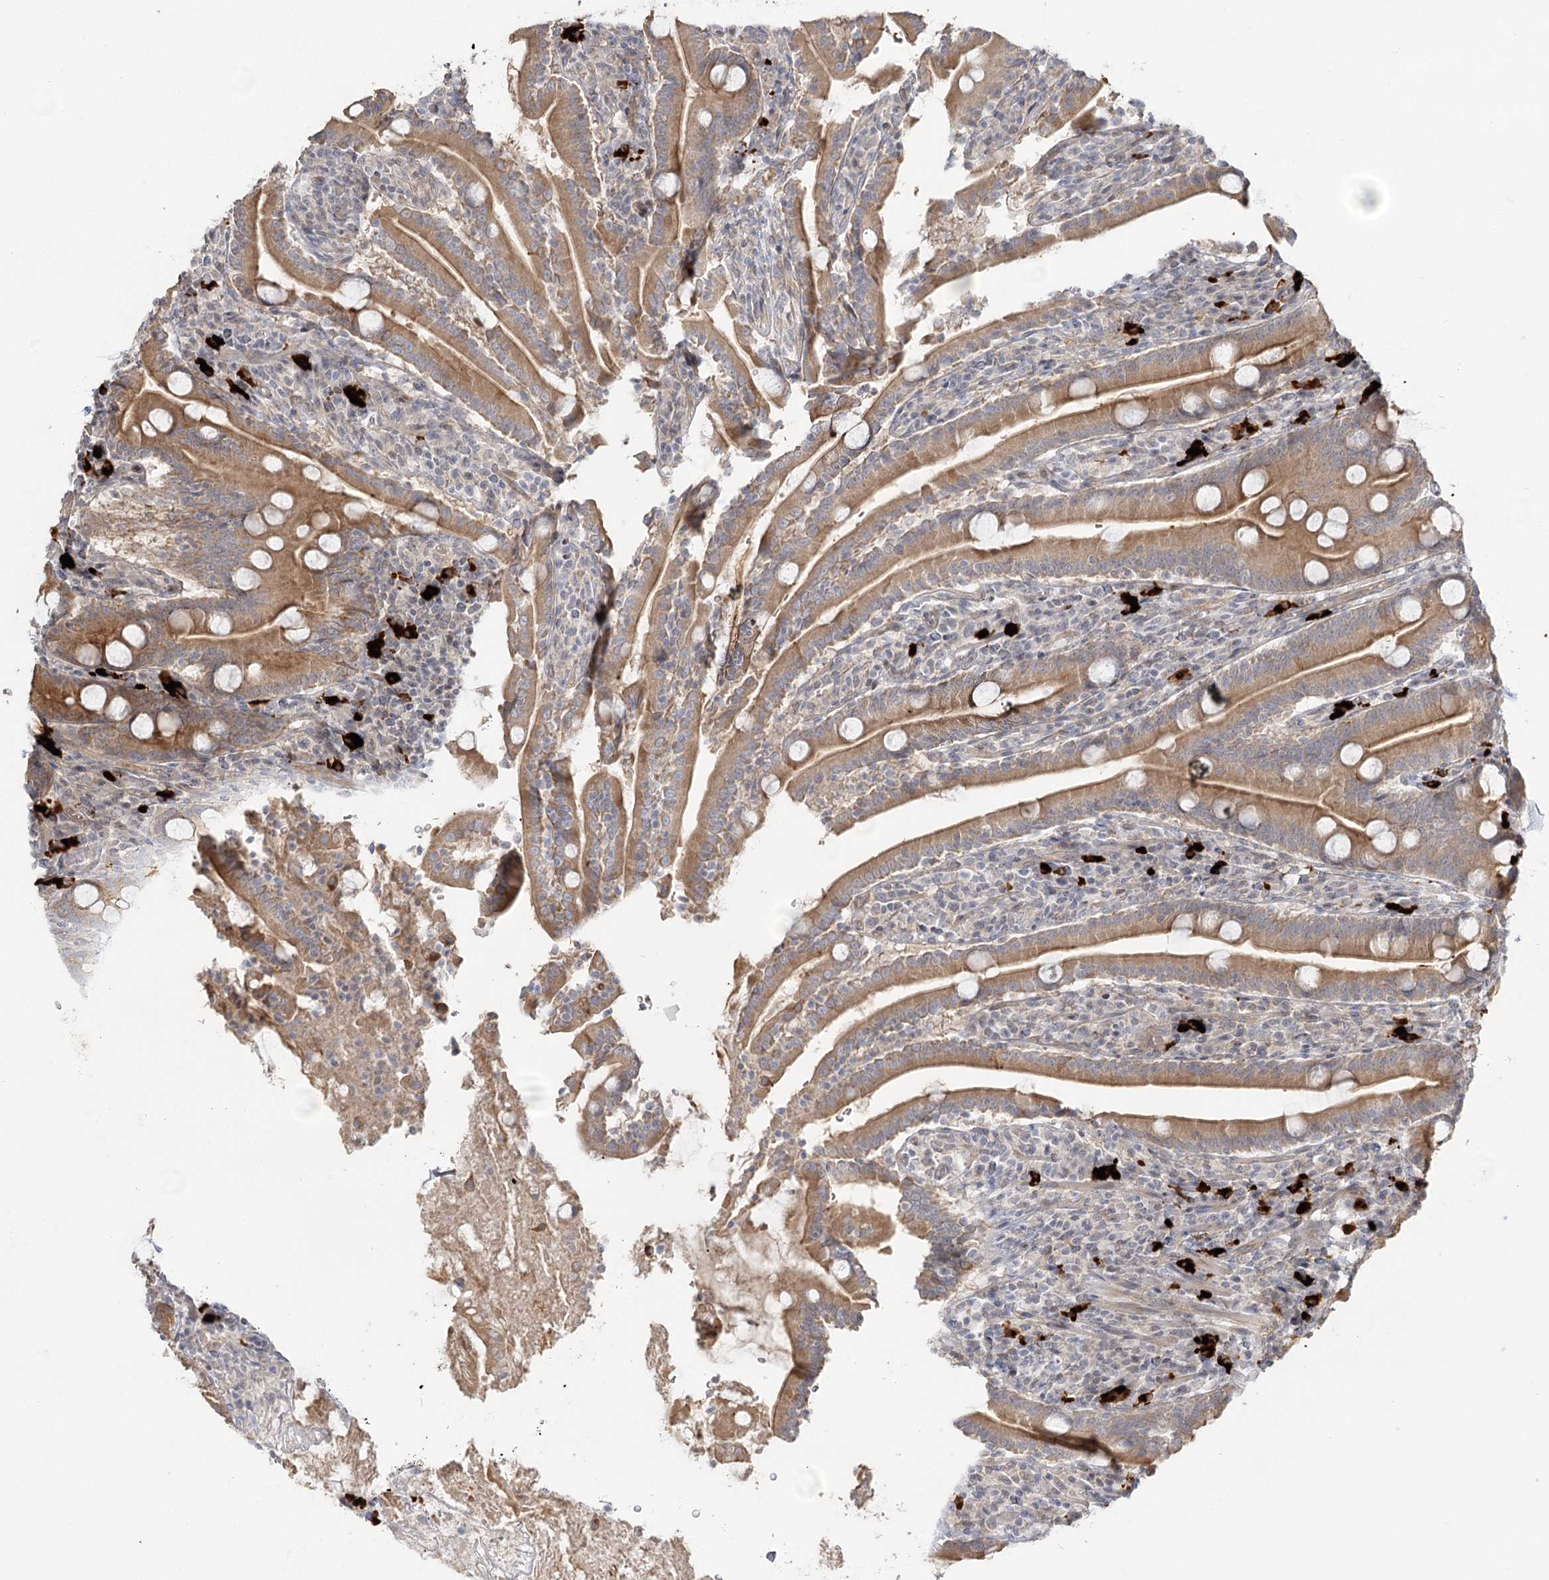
{"staining": {"intensity": "moderate", "quantity": ">75%", "location": "cytoplasmic/membranous"}, "tissue": "duodenum", "cell_type": "Glandular cells", "image_type": "normal", "snomed": [{"axis": "morphology", "description": "Normal tissue, NOS"}, {"axis": "topography", "description": "Duodenum"}], "caption": "Immunohistochemical staining of normal human duodenum exhibits medium levels of moderate cytoplasmic/membranous expression in approximately >75% of glandular cells.", "gene": "GUCY2C", "patient": {"sex": "male", "age": 35}}